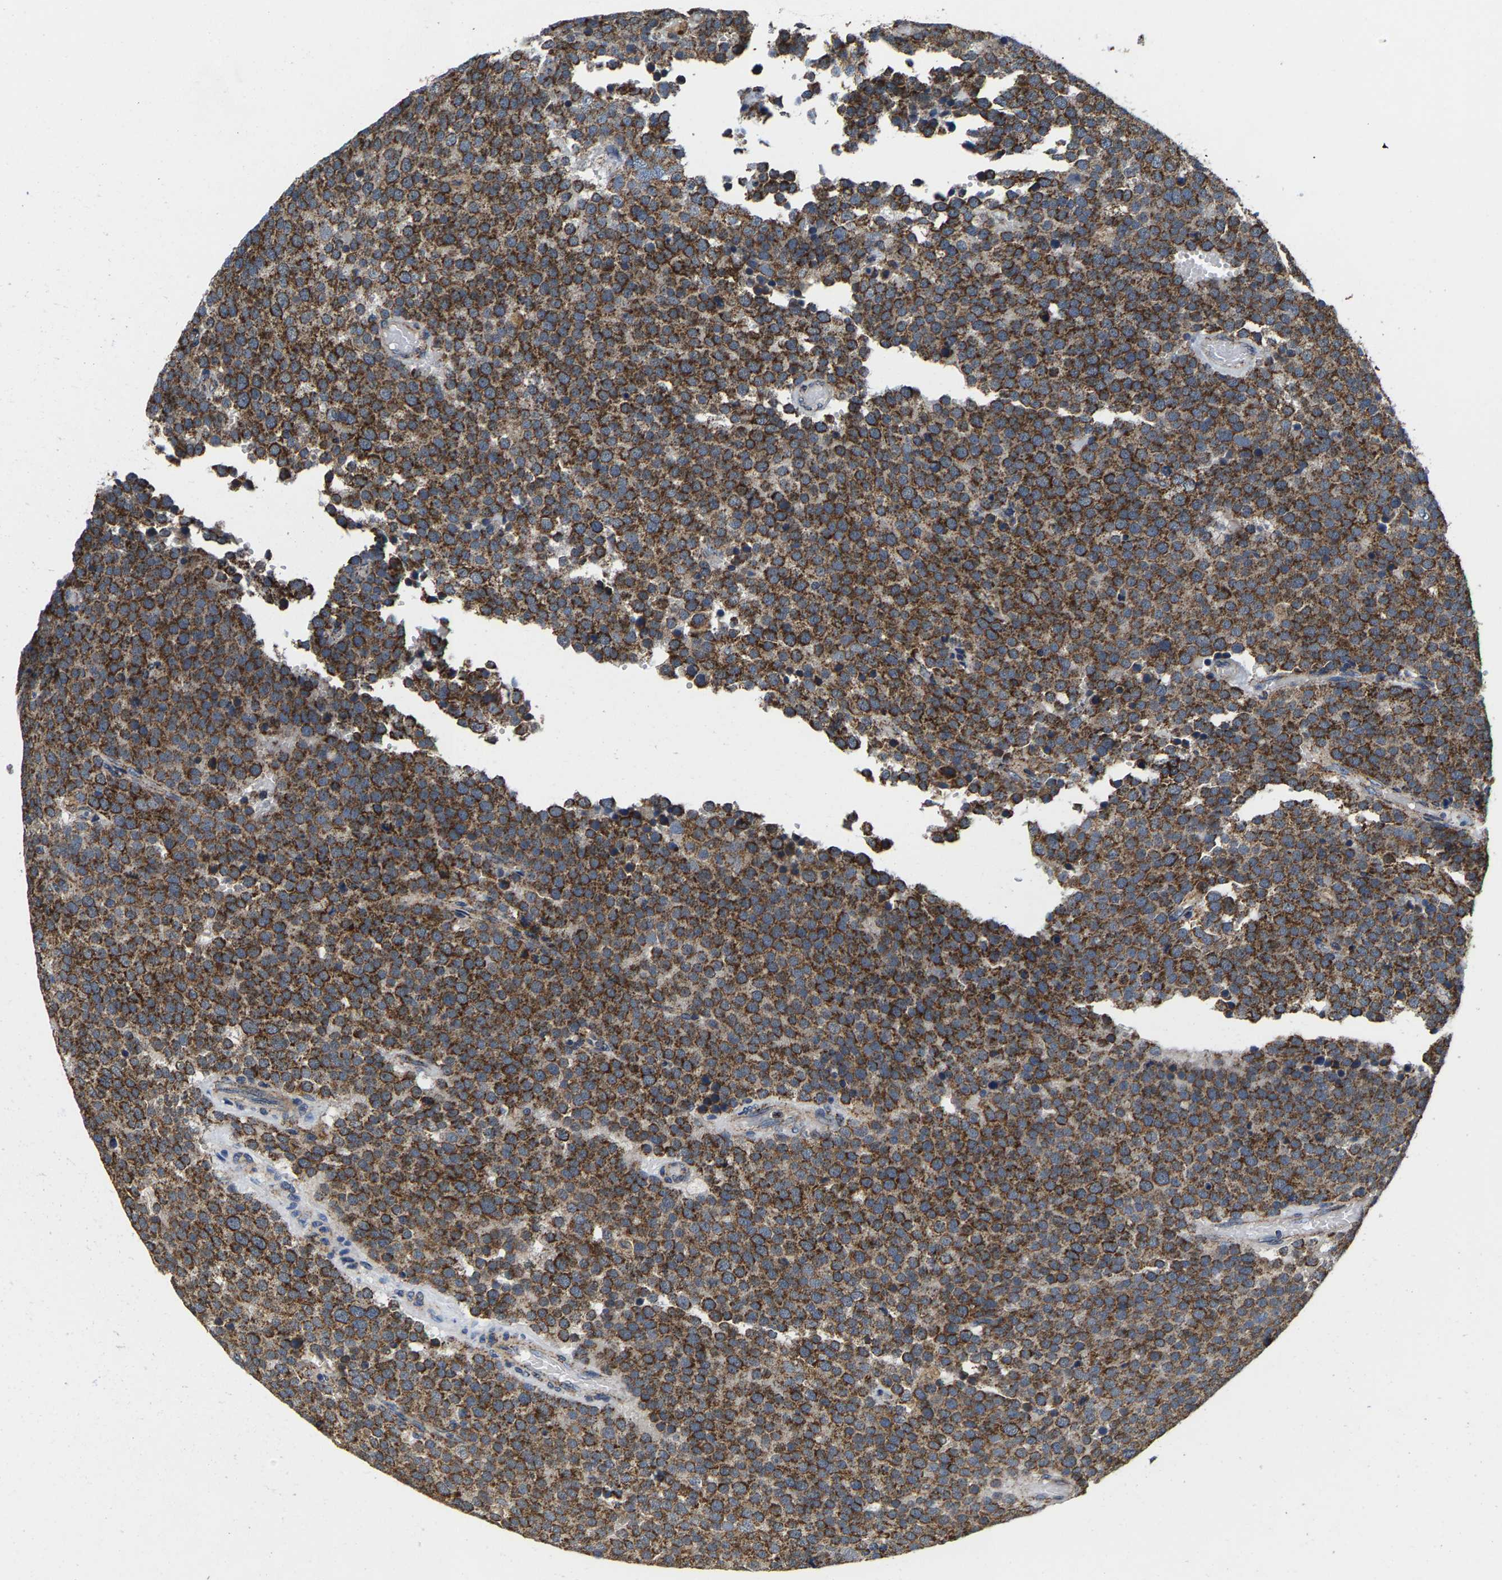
{"staining": {"intensity": "strong", "quantity": ">75%", "location": "cytoplasmic/membranous"}, "tissue": "testis cancer", "cell_type": "Tumor cells", "image_type": "cancer", "snomed": [{"axis": "morphology", "description": "Normal tissue, NOS"}, {"axis": "morphology", "description": "Seminoma, NOS"}, {"axis": "topography", "description": "Testis"}], "caption": "A brown stain highlights strong cytoplasmic/membranous staining of a protein in testis cancer tumor cells. Nuclei are stained in blue.", "gene": "SHMT2", "patient": {"sex": "male", "age": 71}}